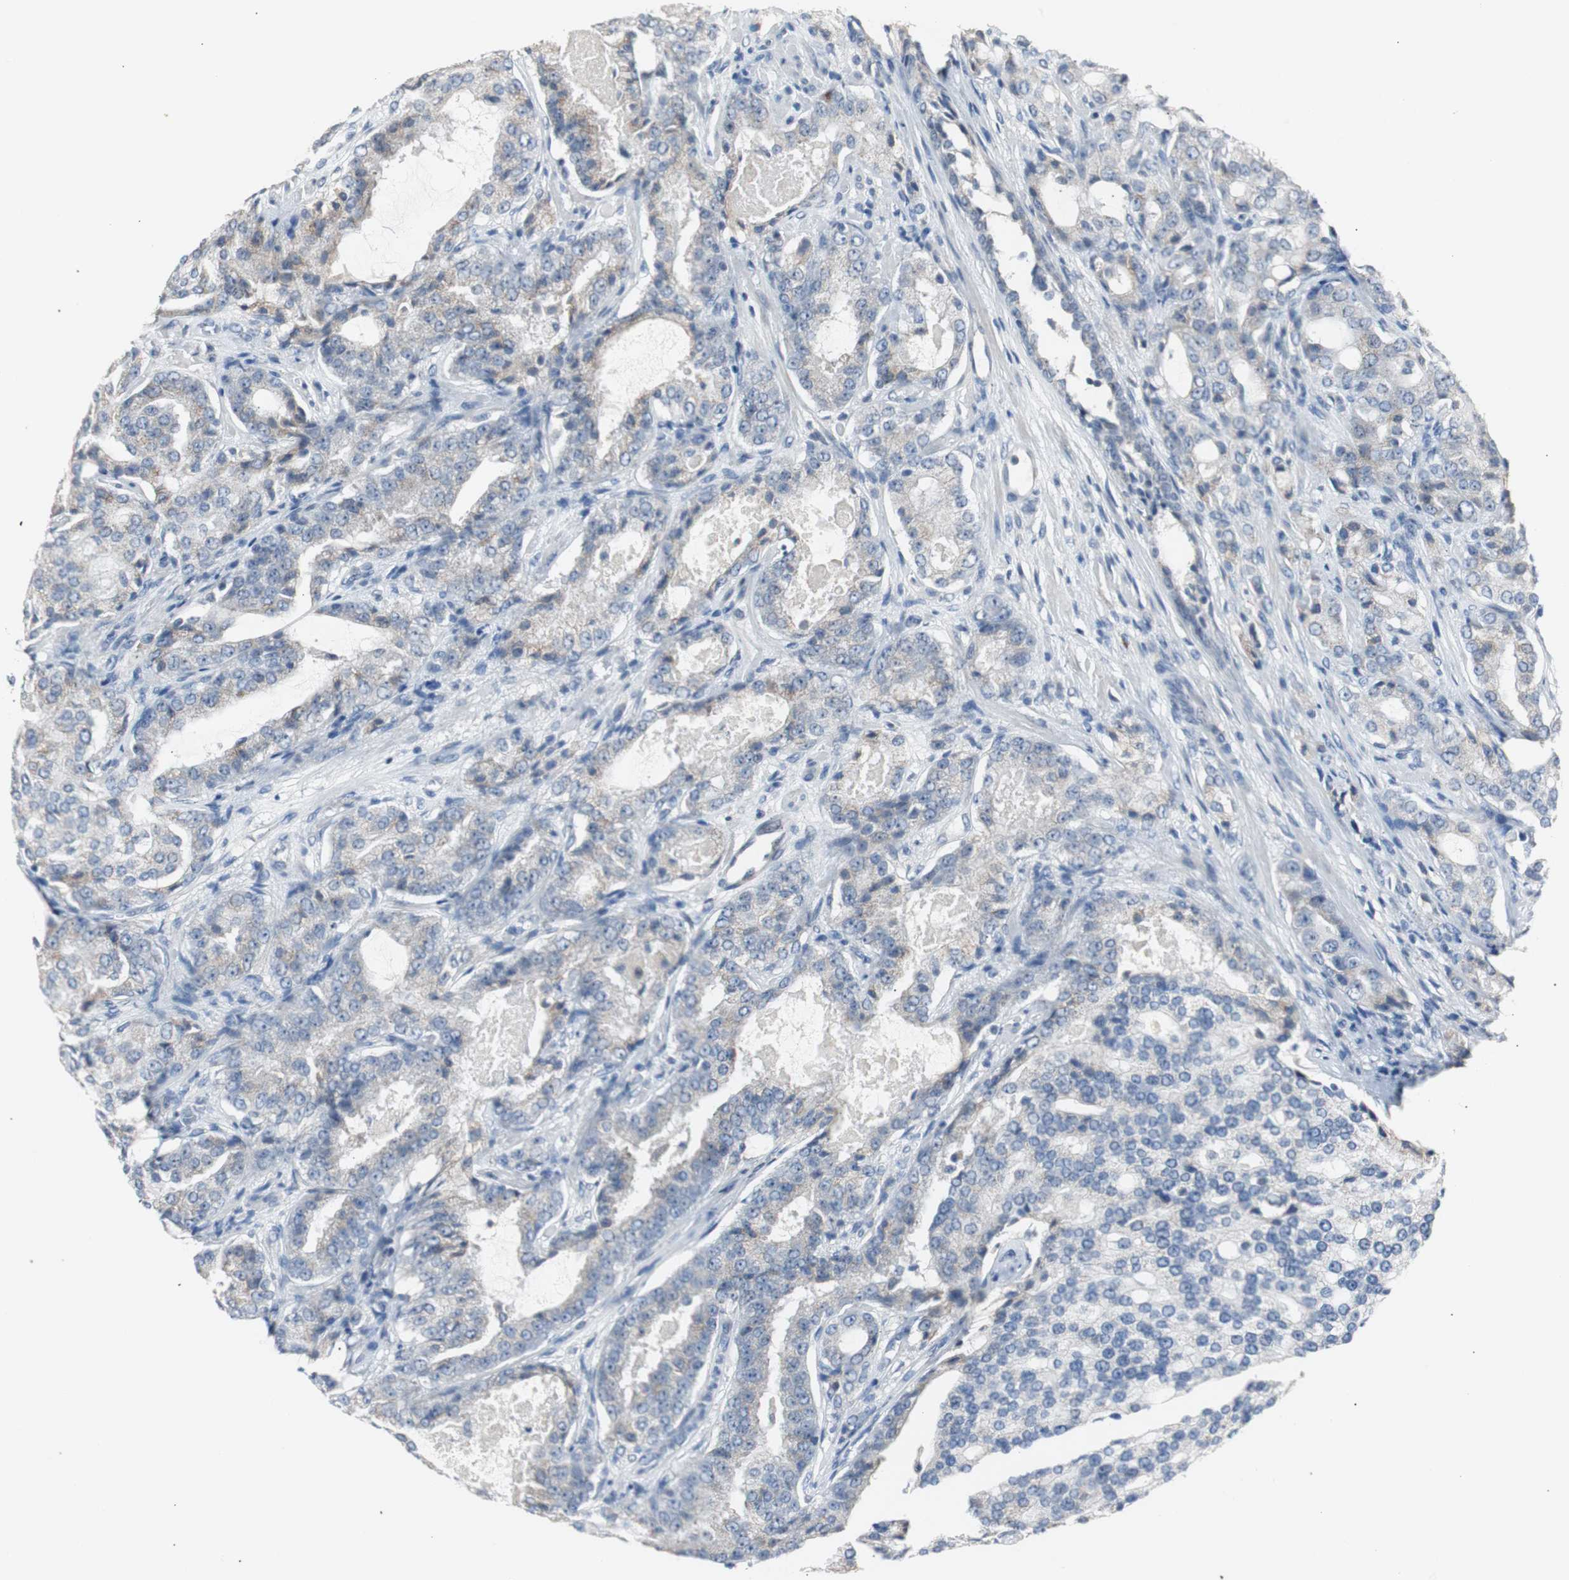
{"staining": {"intensity": "weak", "quantity": "25%-75%", "location": "cytoplasmic/membranous"}, "tissue": "prostate cancer", "cell_type": "Tumor cells", "image_type": "cancer", "snomed": [{"axis": "morphology", "description": "Adenocarcinoma, High grade"}, {"axis": "topography", "description": "Prostate"}], "caption": "This photomicrograph demonstrates immunohistochemistry (IHC) staining of prostate cancer (high-grade adenocarcinoma), with low weak cytoplasmic/membranous staining in approximately 25%-75% of tumor cells.", "gene": "SOX30", "patient": {"sex": "male", "age": 72}}